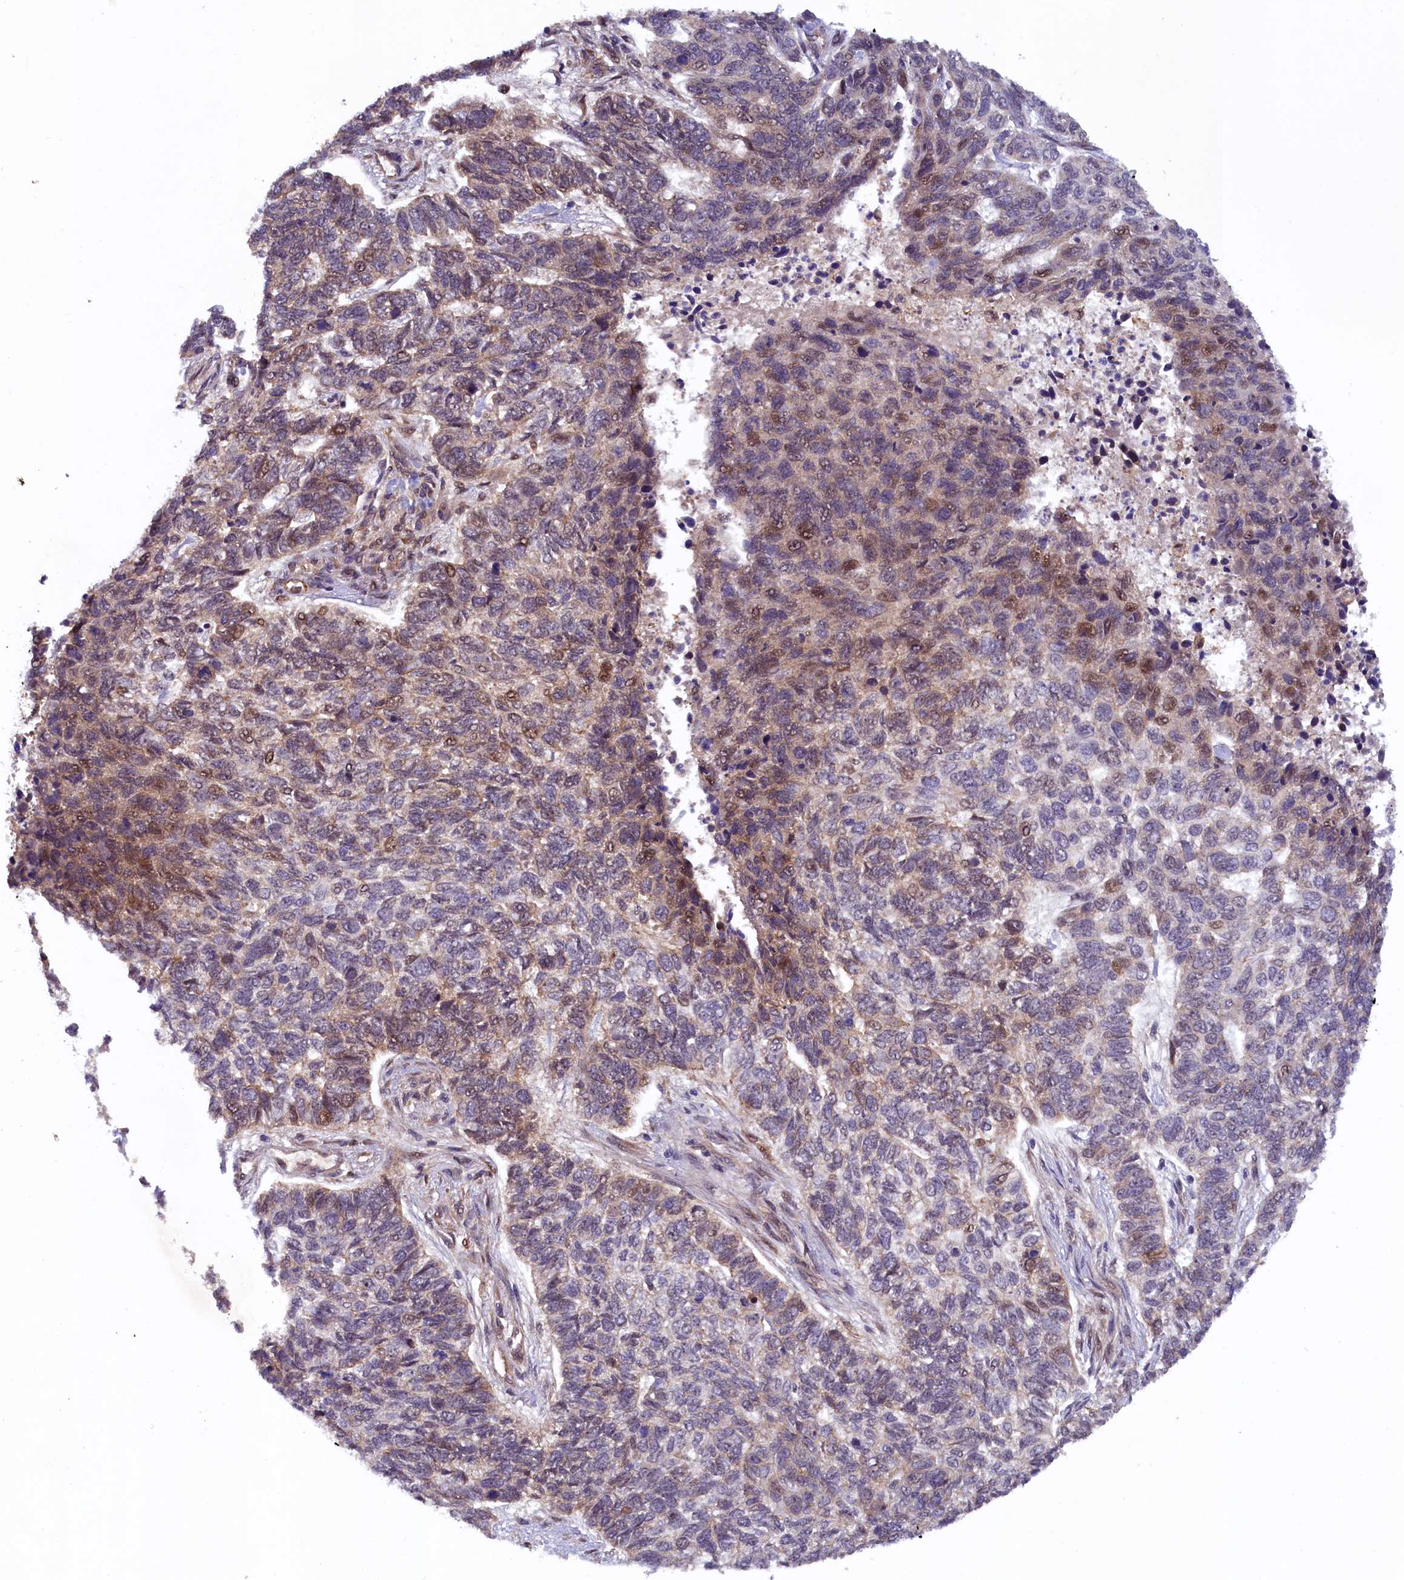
{"staining": {"intensity": "moderate", "quantity": "<25%", "location": "nuclear"}, "tissue": "skin cancer", "cell_type": "Tumor cells", "image_type": "cancer", "snomed": [{"axis": "morphology", "description": "Basal cell carcinoma"}, {"axis": "topography", "description": "Skin"}], "caption": "Immunohistochemistry of skin cancer demonstrates low levels of moderate nuclear expression in approximately <25% of tumor cells.", "gene": "ARL14EP", "patient": {"sex": "female", "age": 65}}